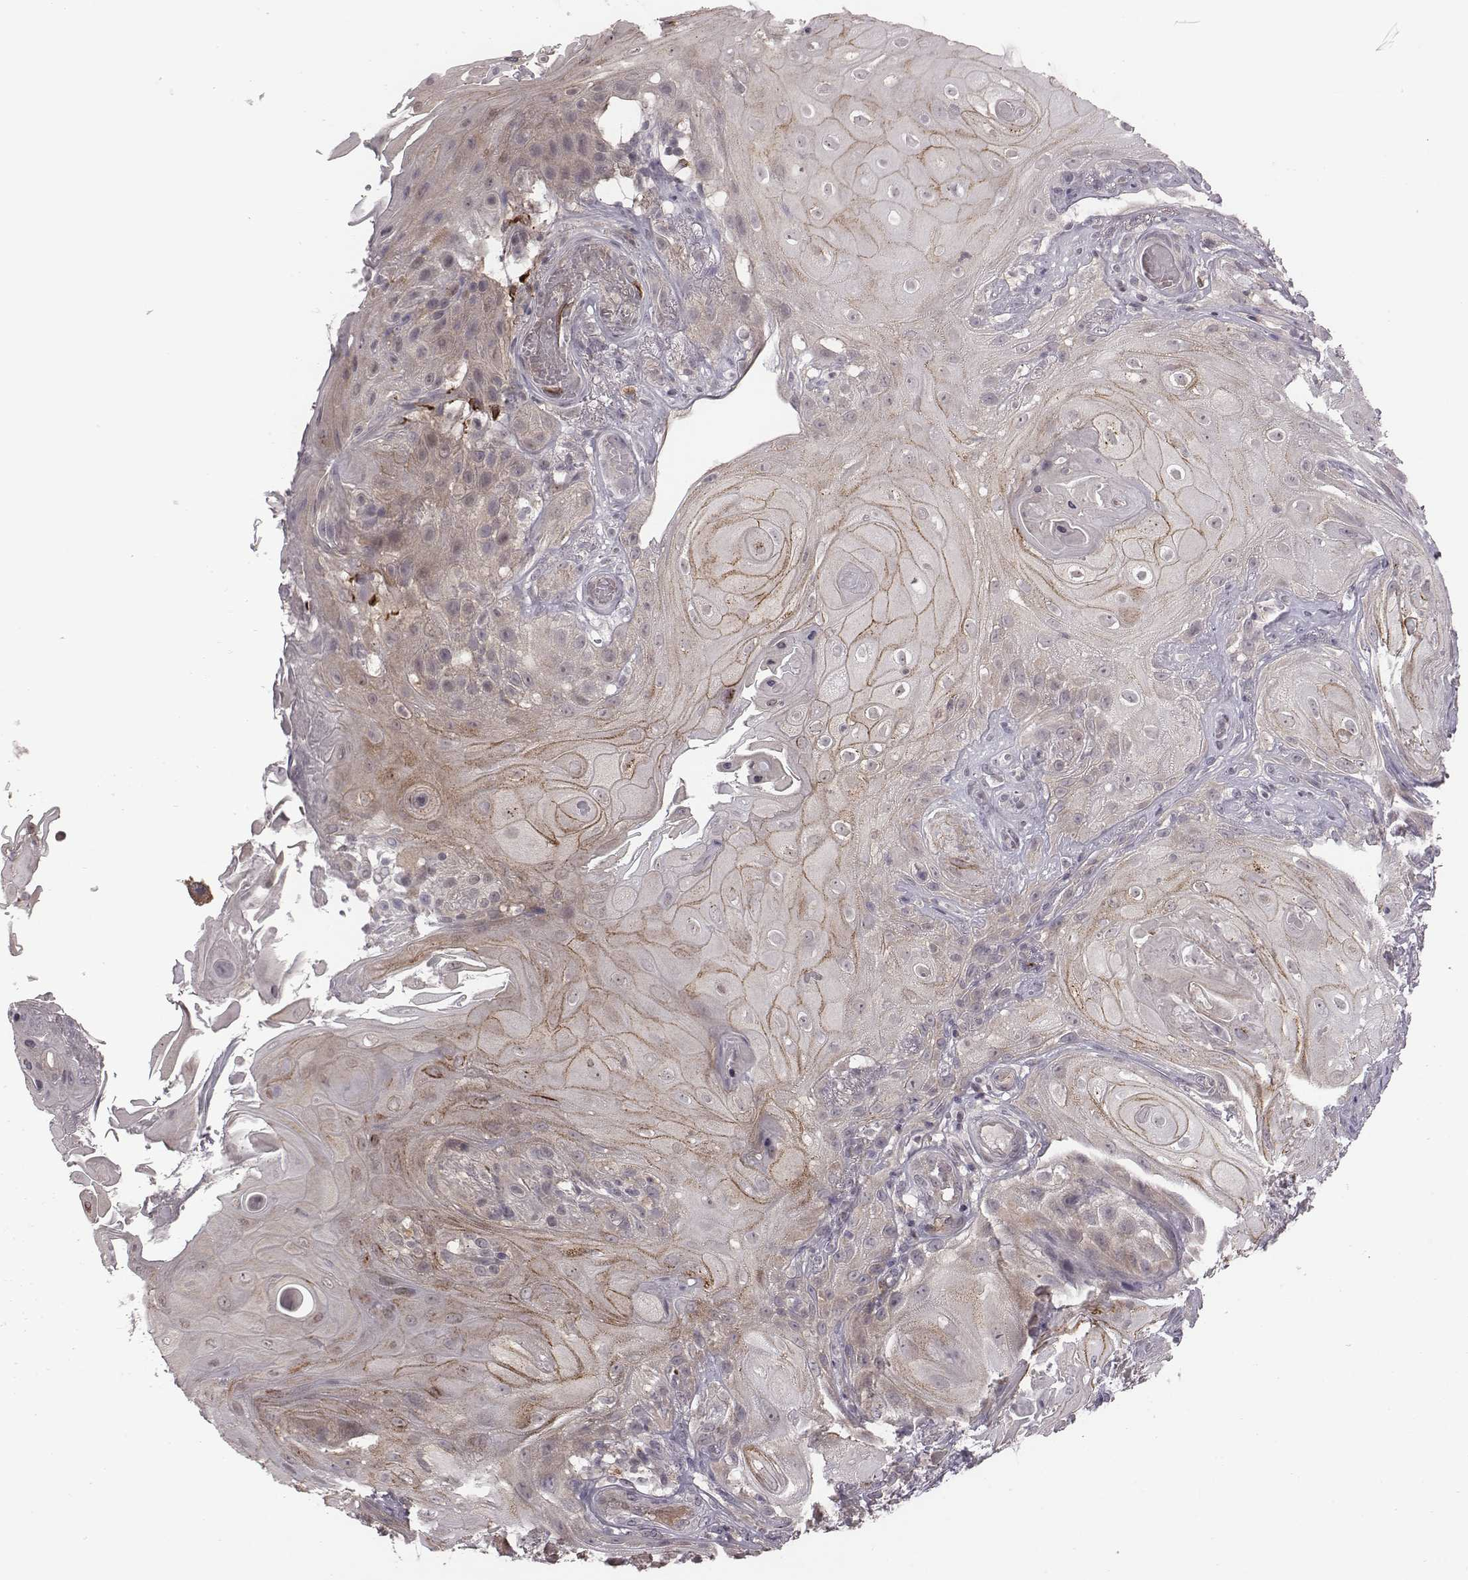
{"staining": {"intensity": "moderate", "quantity": ">75%", "location": "cytoplasmic/membranous"}, "tissue": "skin cancer", "cell_type": "Tumor cells", "image_type": "cancer", "snomed": [{"axis": "morphology", "description": "Squamous cell carcinoma, NOS"}, {"axis": "topography", "description": "Skin"}], "caption": "A brown stain shows moderate cytoplasmic/membranous positivity of a protein in skin cancer tumor cells. Immunohistochemistry (ihc) stains the protein of interest in brown and the nuclei are stained blue.", "gene": "BICDL1", "patient": {"sex": "male", "age": 62}}